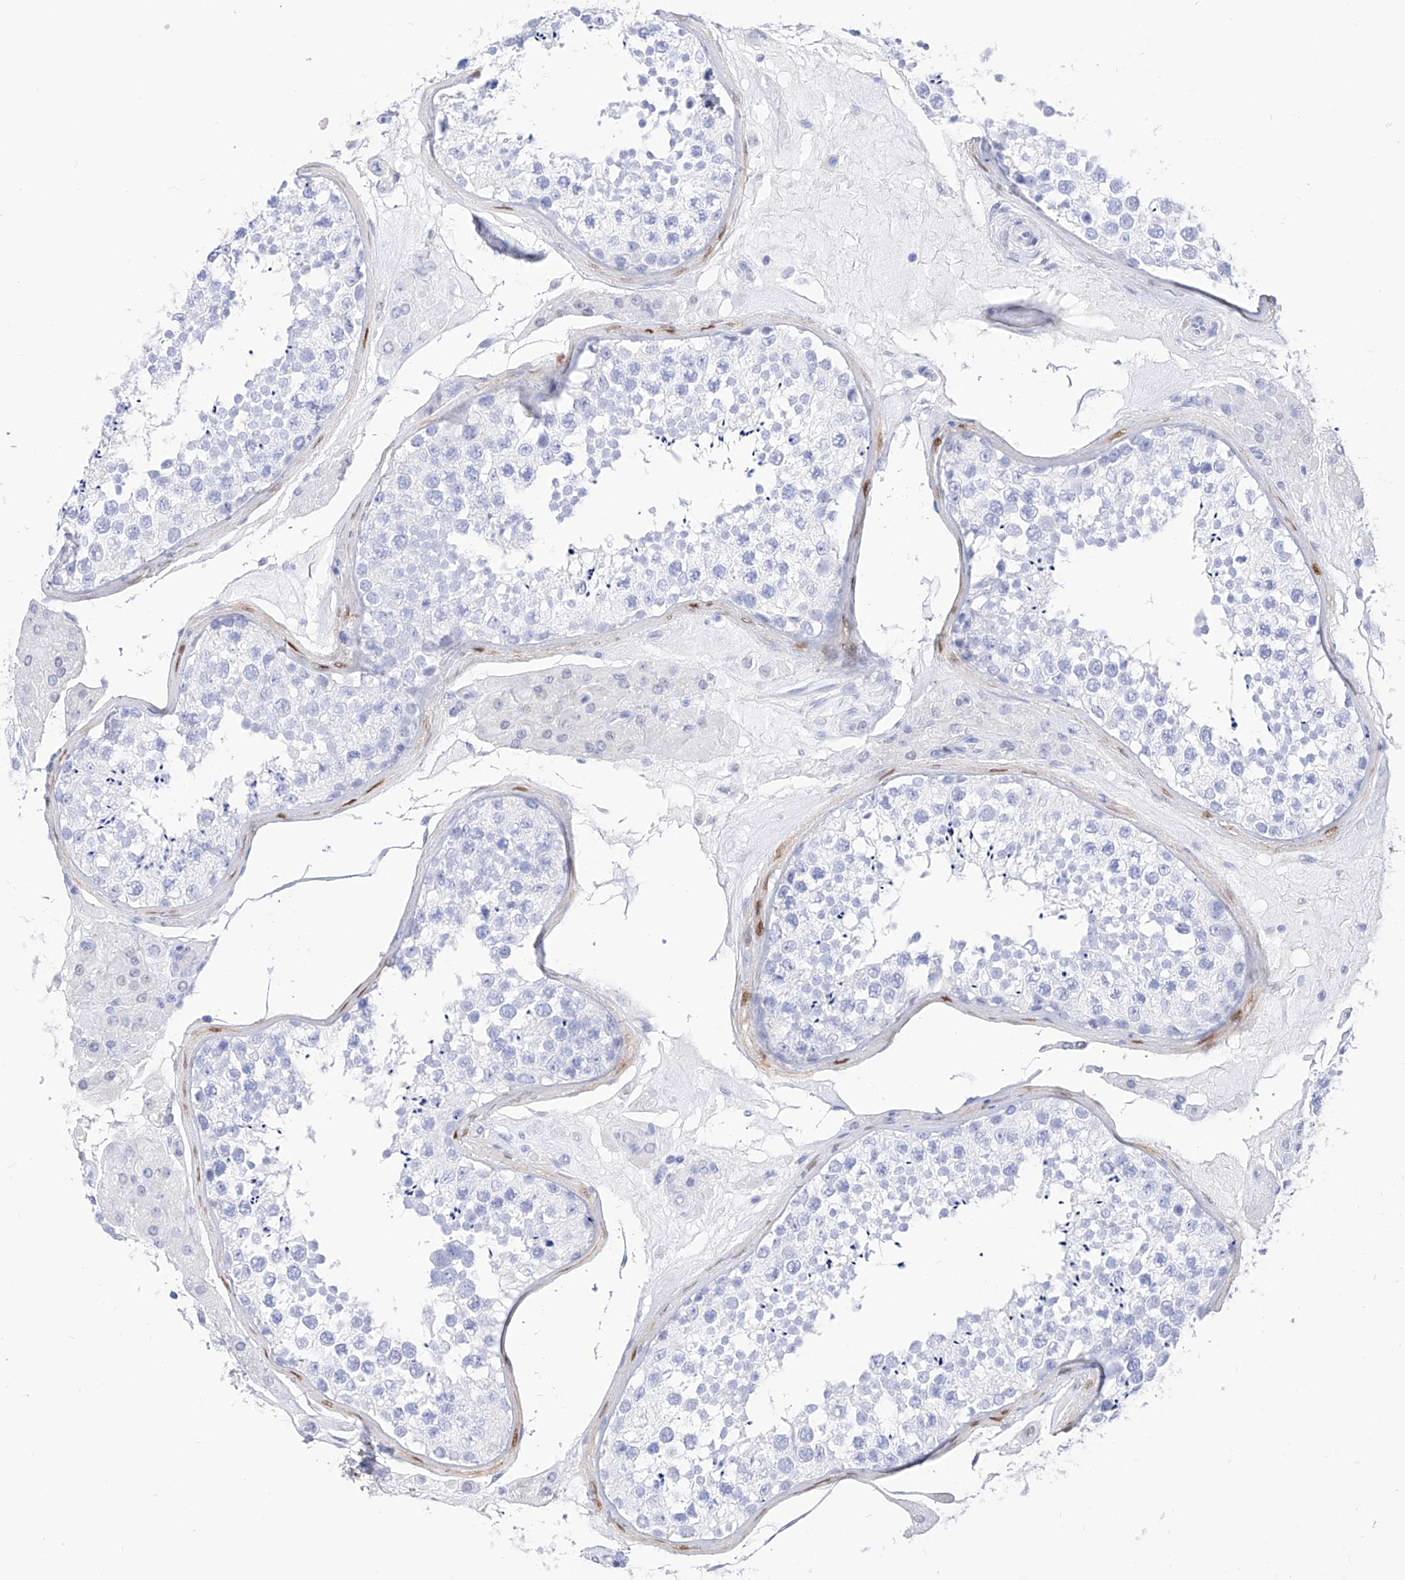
{"staining": {"intensity": "negative", "quantity": "none", "location": "none"}, "tissue": "testis", "cell_type": "Cells in seminiferous ducts", "image_type": "normal", "snomed": [{"axis": "morphology", "description": "Normal tissue, NOS"}, {"axis": "topography", "description": "Testis"}], "caption": "There is no significant staining in cells in seminiferous ducts of testis. The staining is performed using DAB (3,3'-diaminobenzidine) brown chromogen with nuclei counter-stained in using hematoxylin.", "gene": "TRPC7", "patient": {"sex": "male", "age": 46}}